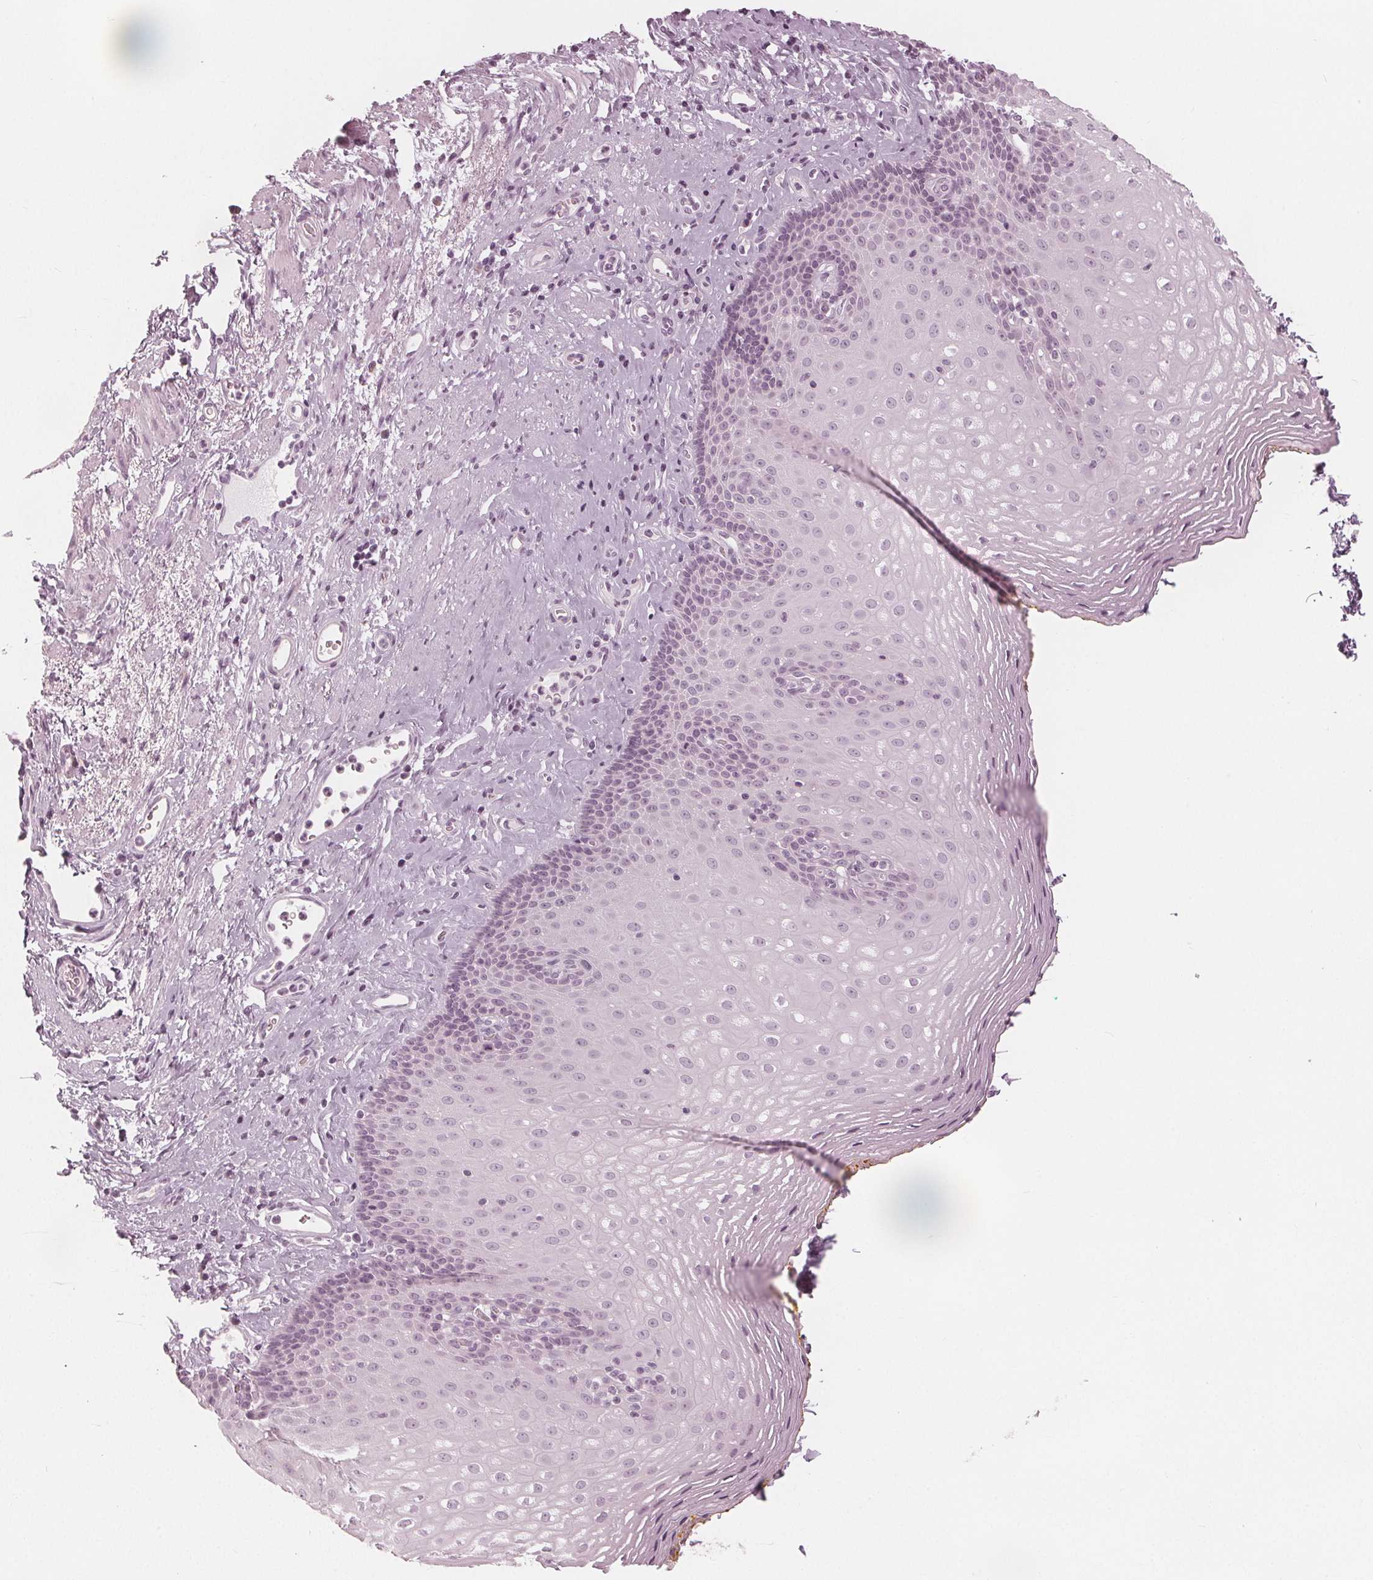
{"staining": {"intensity": "negative", "quantity": "none", "location": "none"}, "tissue": "esophagus", "cell_type": "Squamous epithelial cells", "image_type": "normal", "snomed": [{"axis": "morphology", "description": "Normal tissue, NOS"}, {"axis": "topography", "description": "Esophagus"}], "caption": "Human esophagus stained for a protein using immunohistochemistry (IHC) reveals no positivity in squamous epithelial cells.", "gene": "PAEP", "patient": {"sex": "female", "age": 68}}